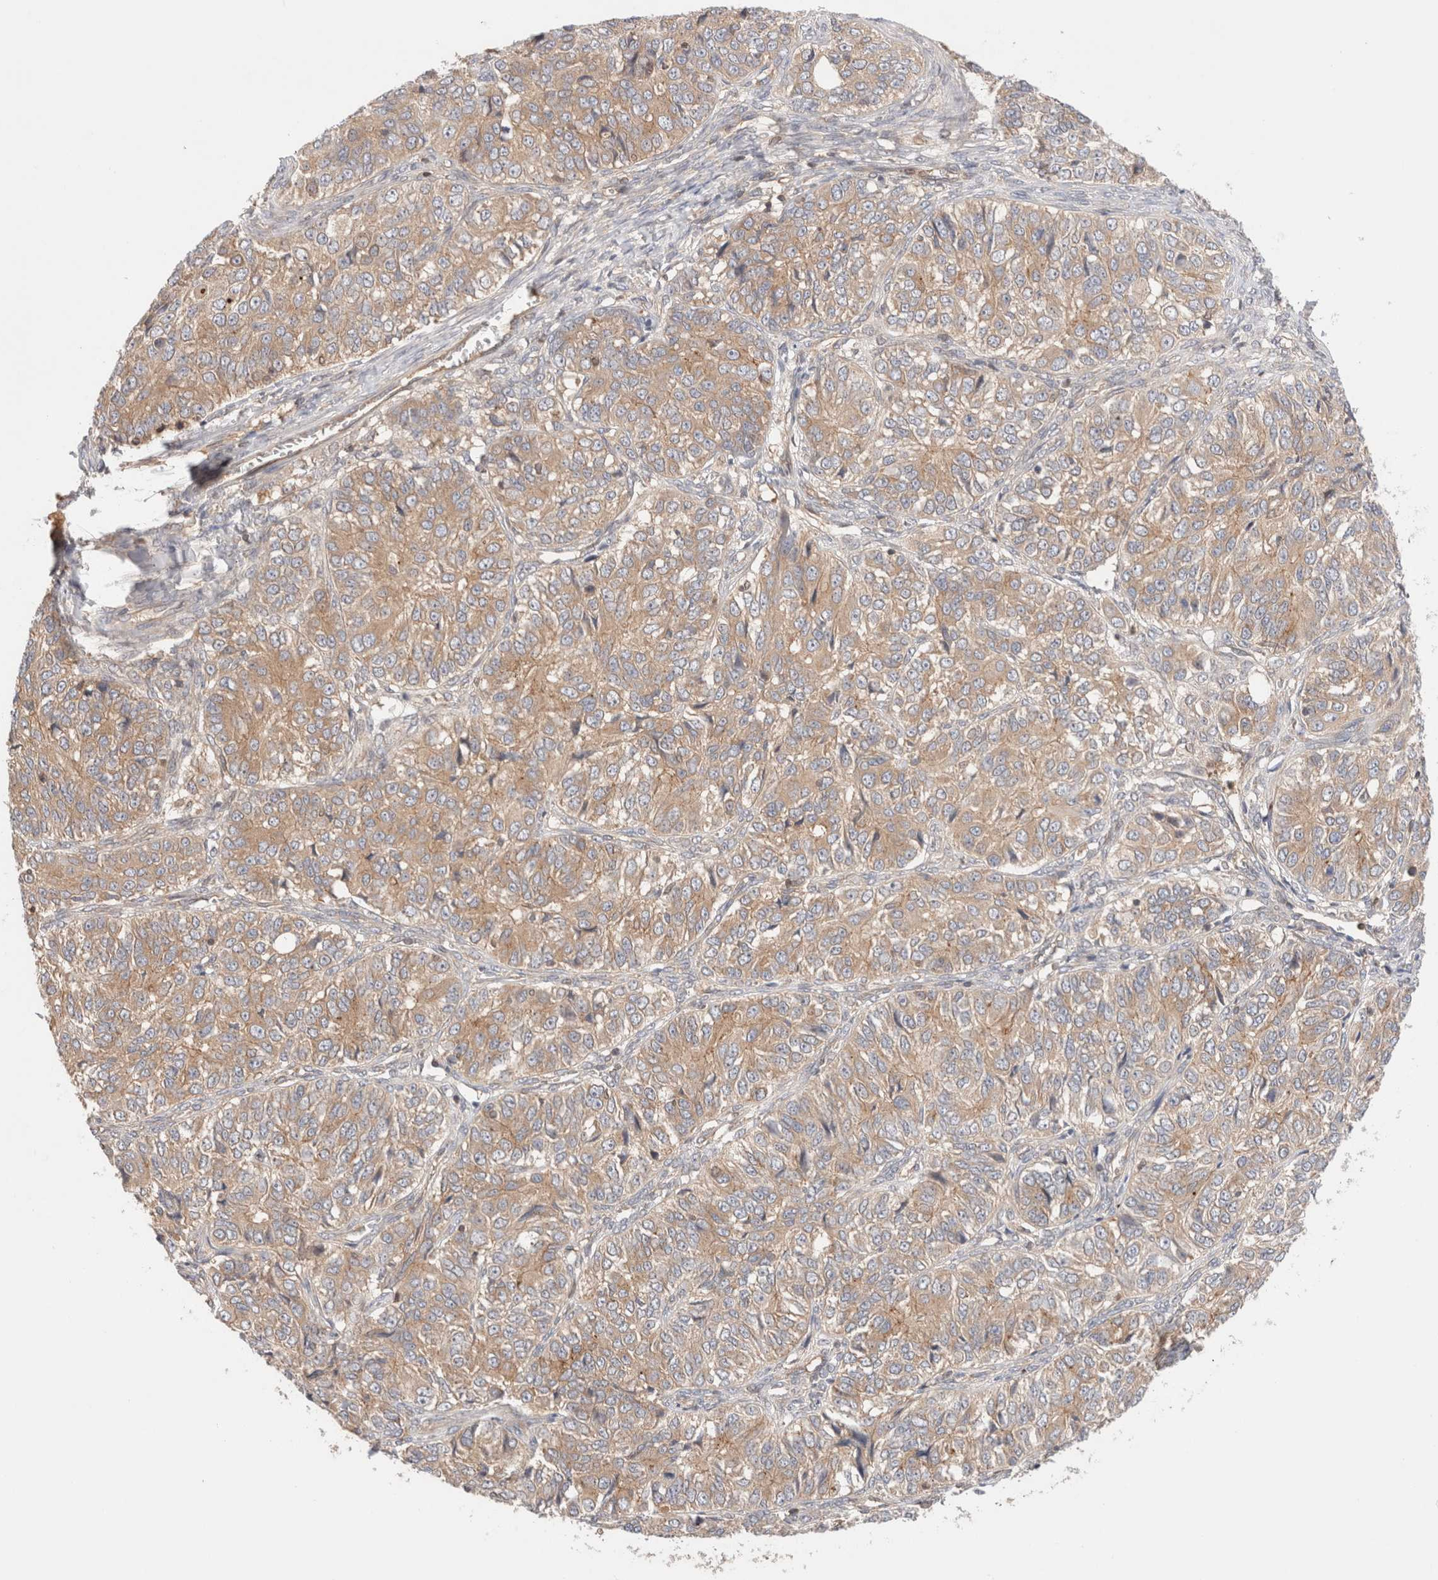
{"staining": {"intensity": "moderate", "quantity": ">75%", "location": "cytoplasmic/membranous"}, "tissue": "ovarian cancer", "cell_type": "Tumor cells", "image_type": "cancer", "snomed": [{"axis": "morphology", "description": "Carcinoma, endometroid"}, {"axis": "topography", "description": "Ovary"}], "caption": "Immunohistochemistry (IHC) (DAB (3,3'-diaminobenzidine)) staining of ovarian cancer reveals moderate cytoplasmic/membranous protein expression in about >75% of tumor cells.", "gene": "SIKE1", "patient": {"sex": "female", "age": 51}}